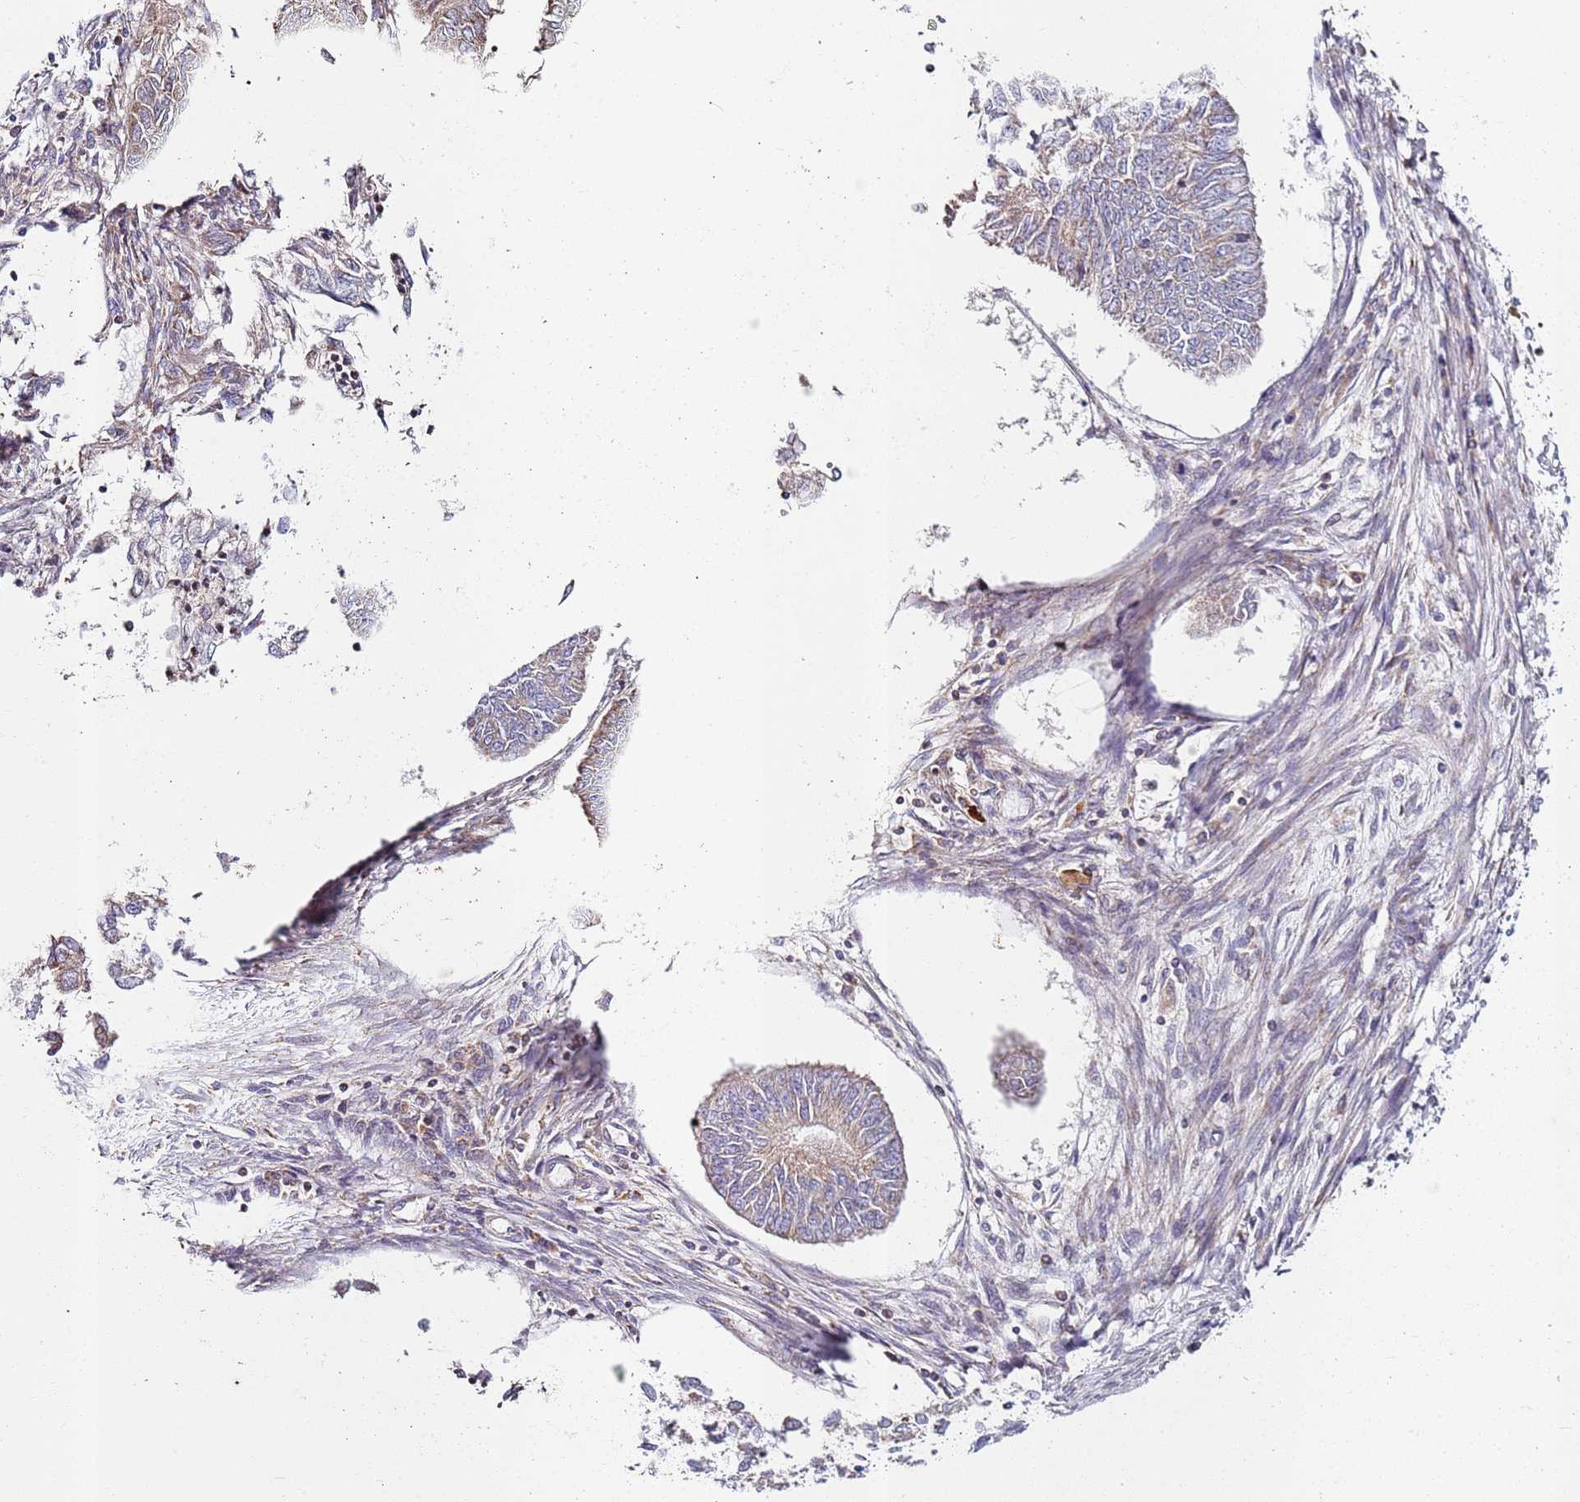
{"staining": {"intensity": "weak", "quantity": ">75%", "location": "cytoplasmic/membranous"}, "tissue": "endometrial cancer", "cell_type": "Tumor cells", "image_type": "cancer", "snomed": [{"axis": "morphology", "description": "Adenocarcinoma, NOS"}, {"axis": "topography", "description": "Endometrium"}], "caption": "A brown stain labels weak cytoplasmic/membranous staining of a protein in human endometrial cancer (adenocarcinoma) tumor cells. The staining was performed using DAB (3,3'-diaminobenzidine) to visualize the protein expression in brown, while the nuclei were stained in blue with hematoxylin (Magnification: 20x).", "gene": "CNOT9", "patient": {"sex": "female", "age": 68}}